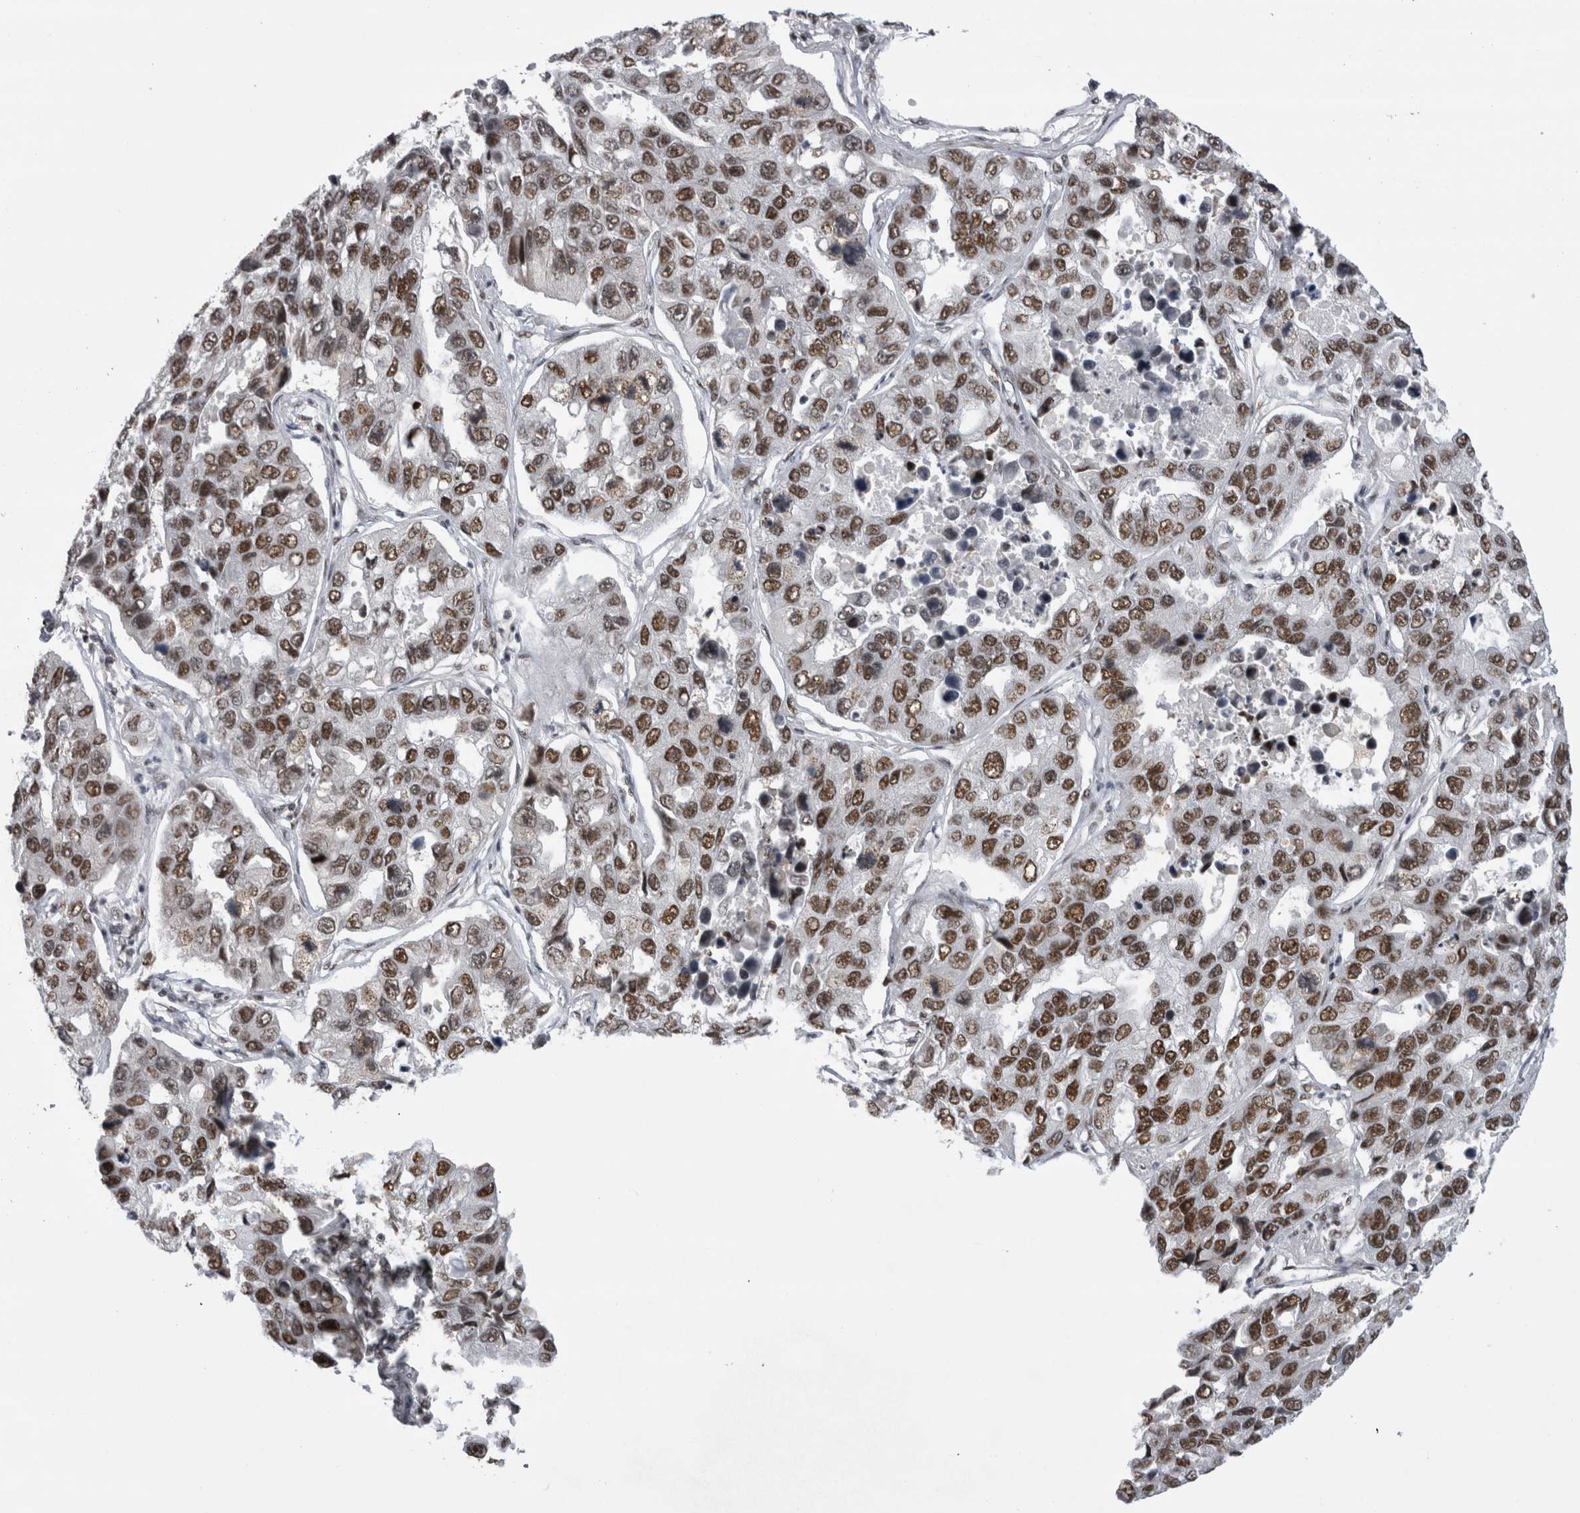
{"staining": {"intensity": "moderate", "quantity": ">75%", "location": "nuclear"}, "tissue": "lung cancer", "cell_type": "Tumor cells", "image_type": "cancer", "snomed": [{"axis": "morphology", "description": "Adenocarcinoma, NOS"}, {"axis": "topography", "description": "Lung"}], "caption": "A high-resolution photomicrograph shows immunohistochemistry staining of lung cancer (adenocarcinoma), which displays moderate nuclear positivity in approximately >75% of tumor cells.", "gene": "CDK11A", "patient": {"sex": "male", "age": 64}}